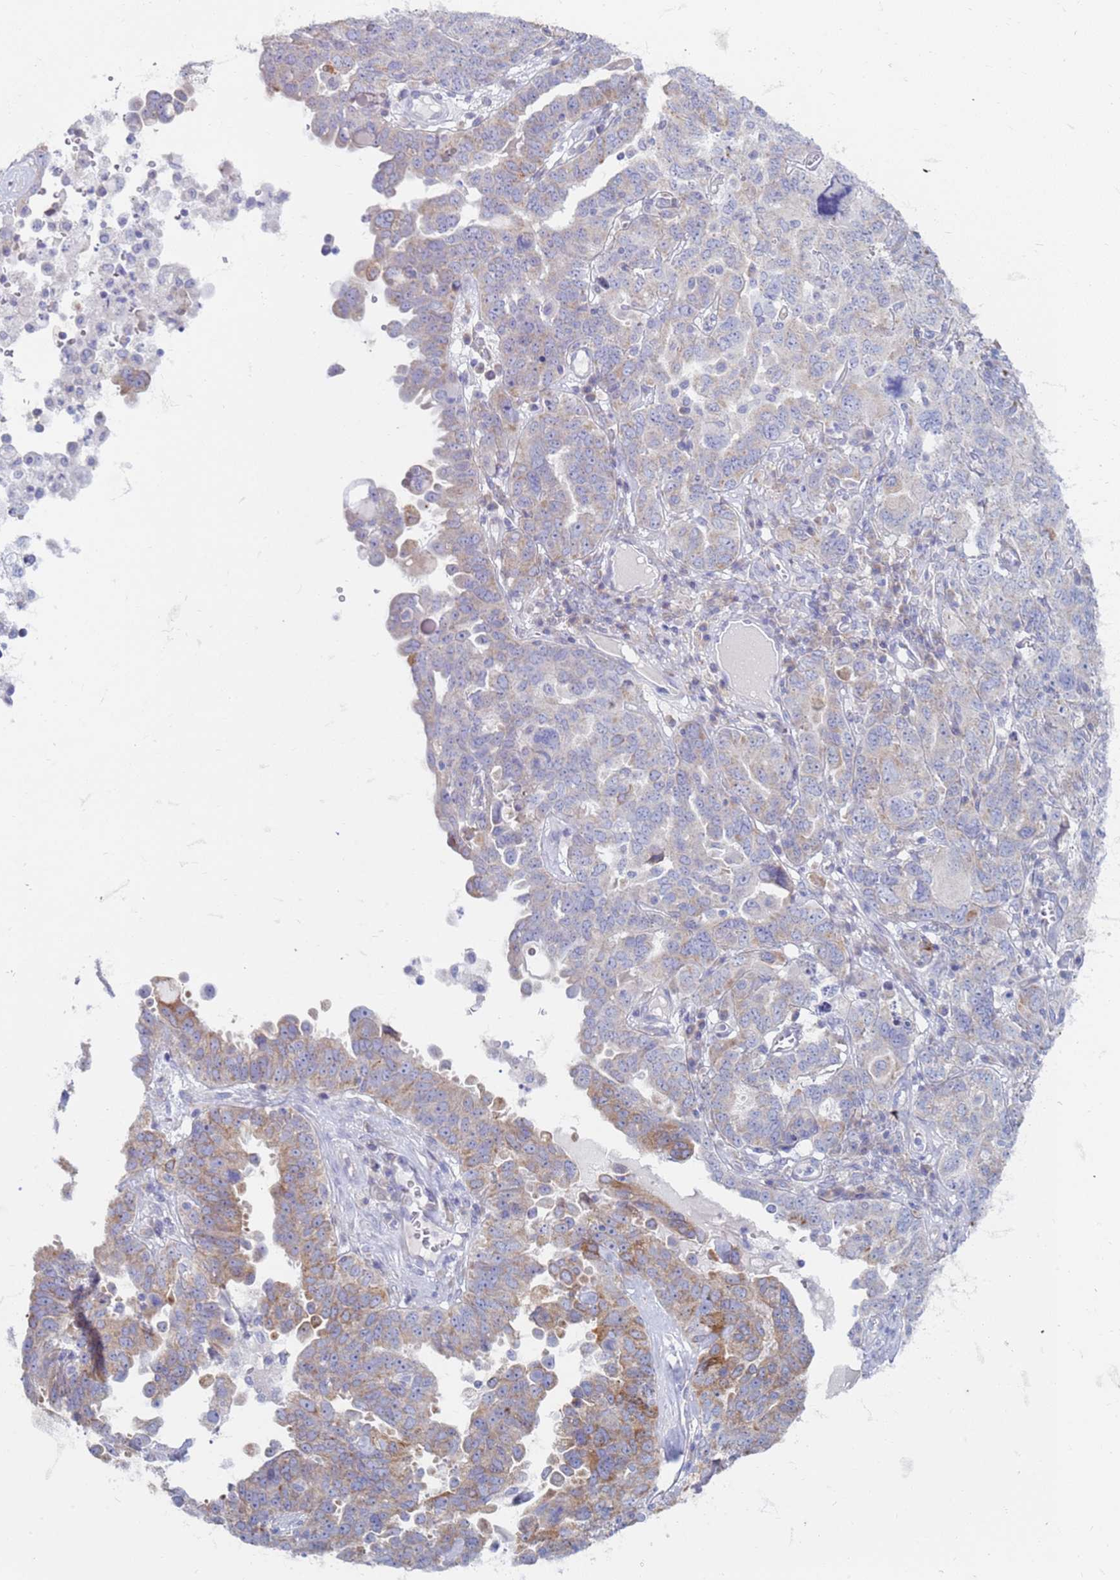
{"staining": {"intensity": "moderate", "quantity": "<25%", "location": "cytoplasmic/membranous"}, "tissue": "ovarian cancer", "cell_type": "Tumor cells", "image_type": "cancer", "snomed": [{"axis": "morphology", "description": "Carcinoma, endometroid"}, {"axis": "topography", "description": "Ovary"}], "caption": "The micrograph shows staining of ovarian cancer (endometroid carcinoma), revealing moderate cytoplasmic/membranous protein staining (brown color) within tumor cells.", "gene": "SUCO", "patient": {"sex": "female", "age": 62}}